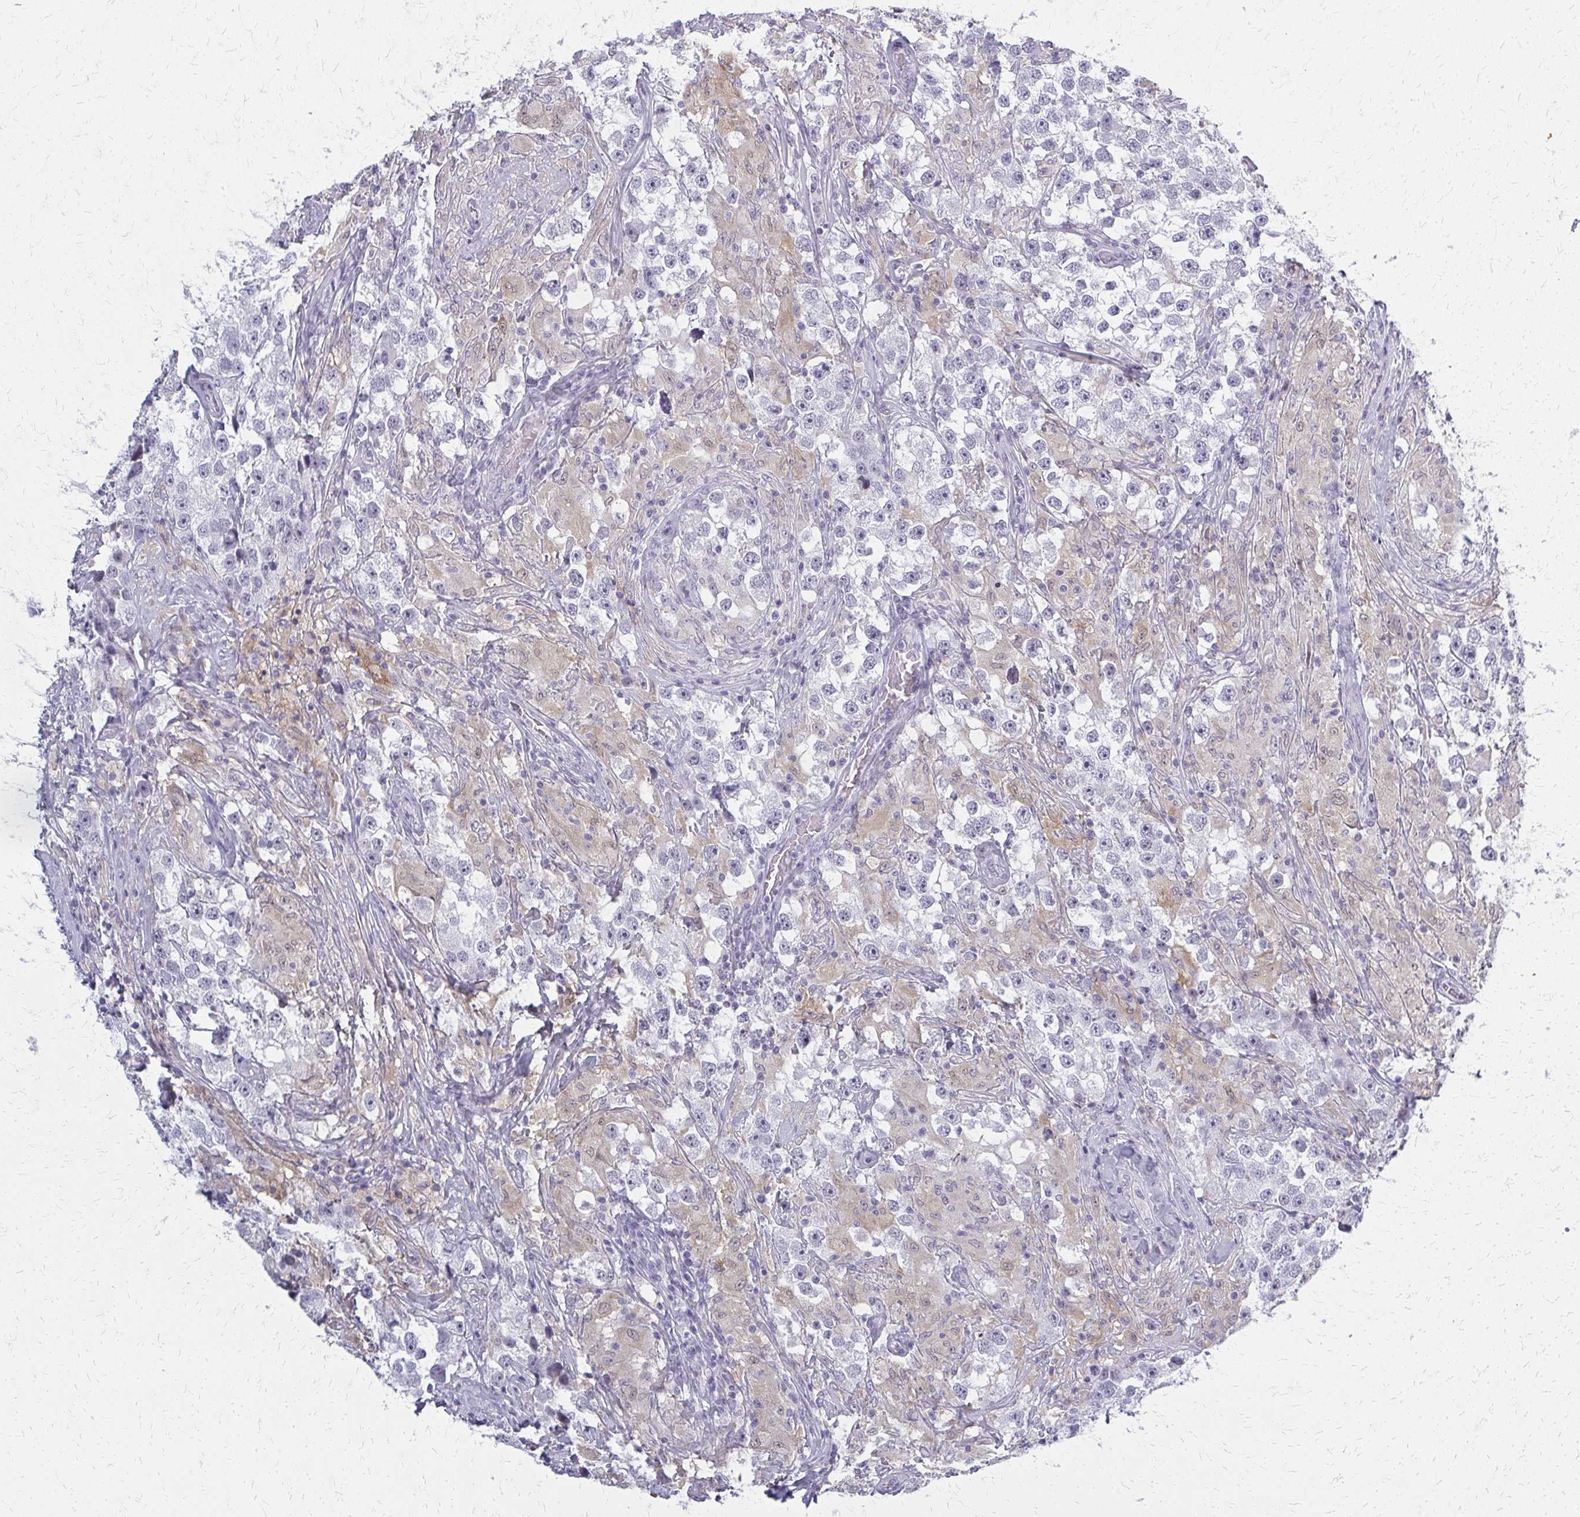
{"staining": {"intensity": "negative", "quantity": "none", "location": "none"}, "tissue": "testis cancer", "cell_type": "Tumor cells", "image_type": "cancer", "snomed": [{"axis": "morphology", "description": "Seminoma, NOS"}, {"axis": "topography", "description": "Testis"}], "caption": "This micrograph is of testis cancer stained with IHC to label a protein in brown with the nuclei are counter-stained blue. There is no positivity in tumor cells. (Immunohistochemistry (ihc), brightfield microscopy, high magnification).", "gene": "CASQ2", "patient": {"sex": "male", "age": 46}}